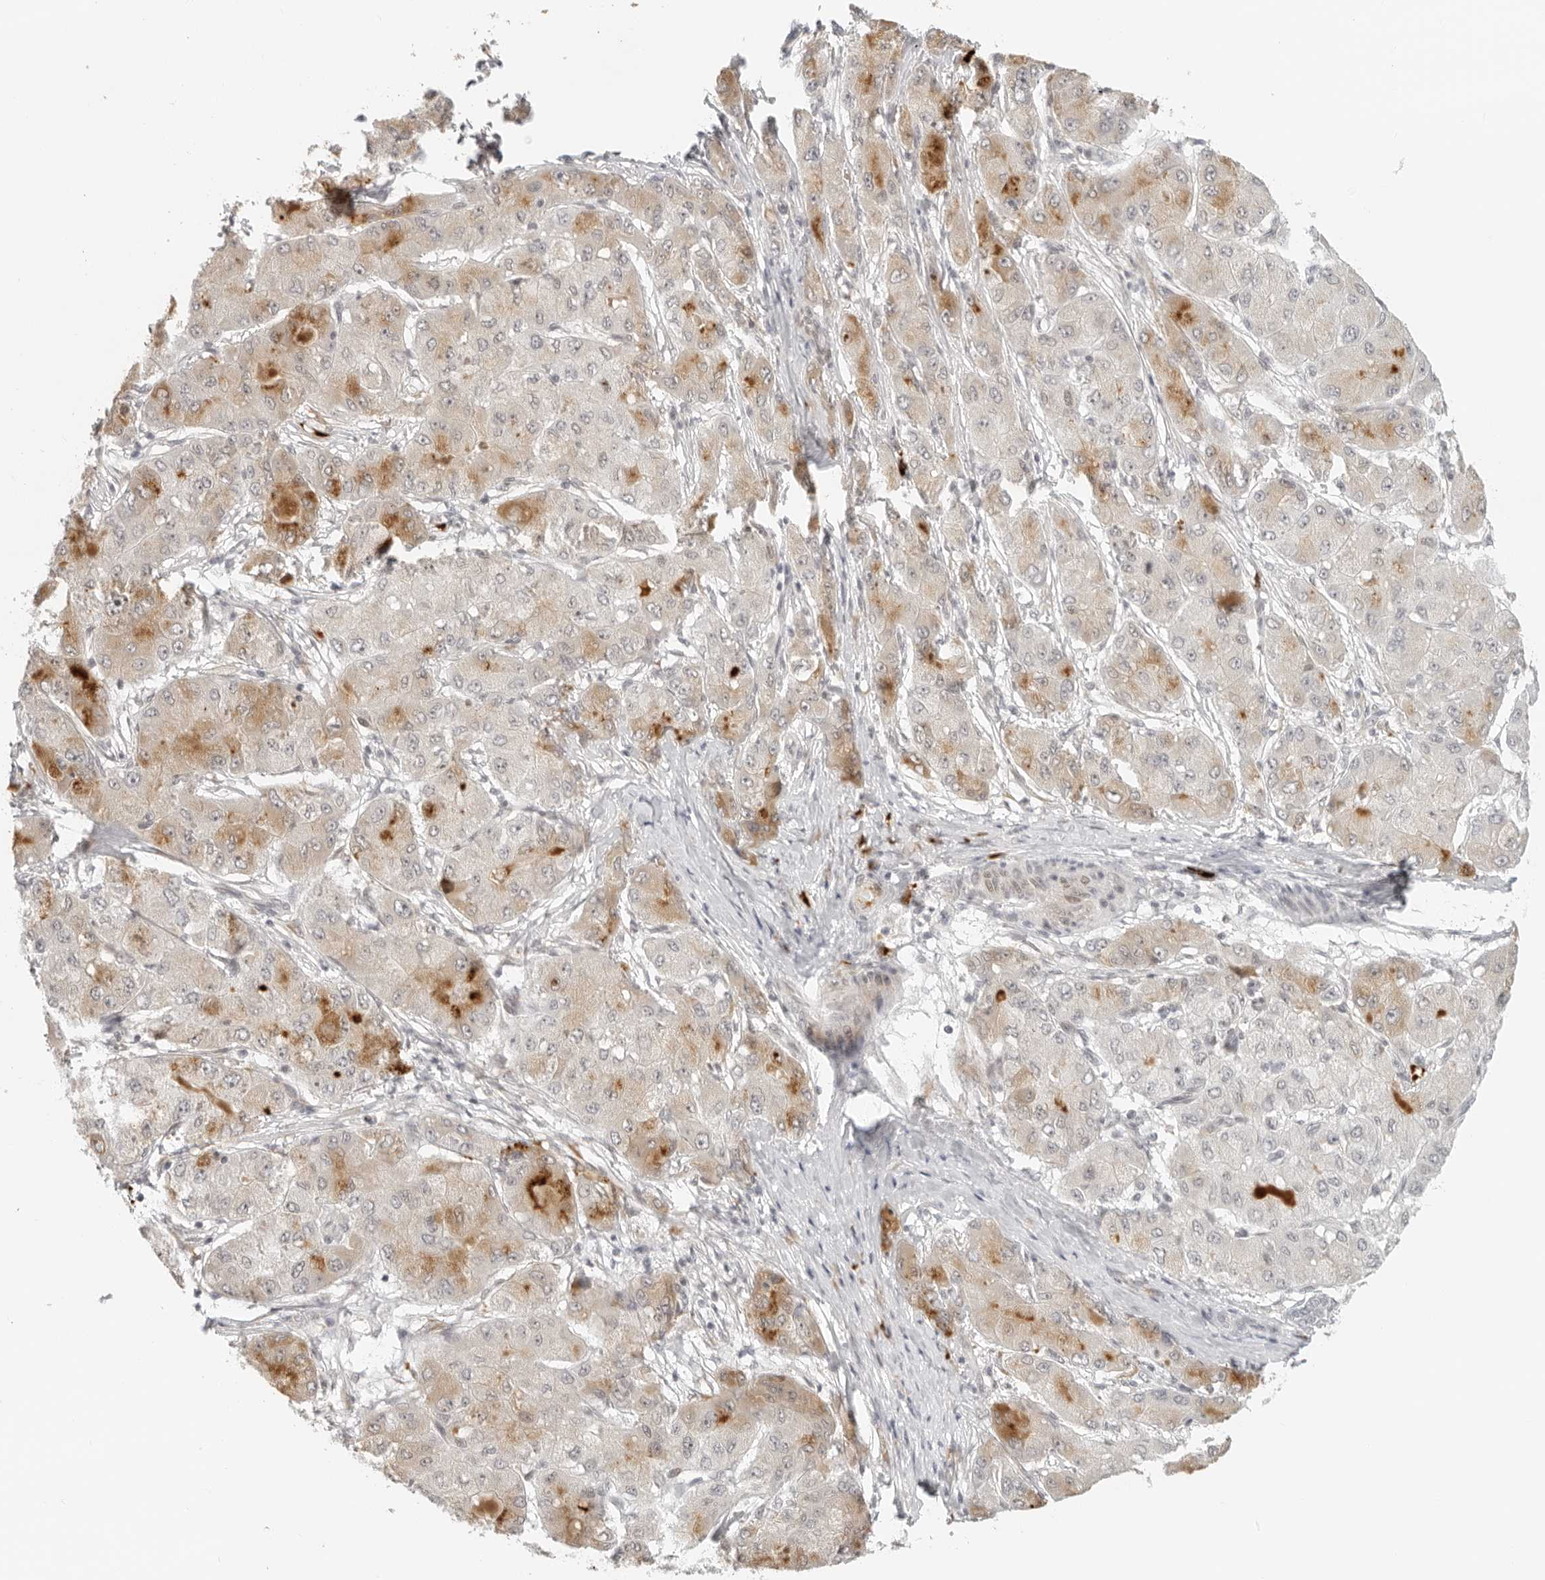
{"staining": {"intensity": "moderate", "quantity": "<25%", "location": "cytoplasmic/membranous"}, "tissue": "liver cancer", "cell_type": "Tumor cells", "image_type": "cancer", "snomed": [{"axis": "morphology", "description": "Carcinoma, Hepatocellular, NOS"}, {"axis": "topography", "description": "Liver"}], "caption": "A low amount of moderate cytoplasmic/membranous staining is identified in approximately <25% of tumor cells in hepatocellular carcinoma (liver) tissue. (DAB (3,3'-diaminobenzidine) = brown stain, brightfield microscopy at high magnification).", "gene": "ZNF678", "patient": {"sex": "male", "age": 80}}